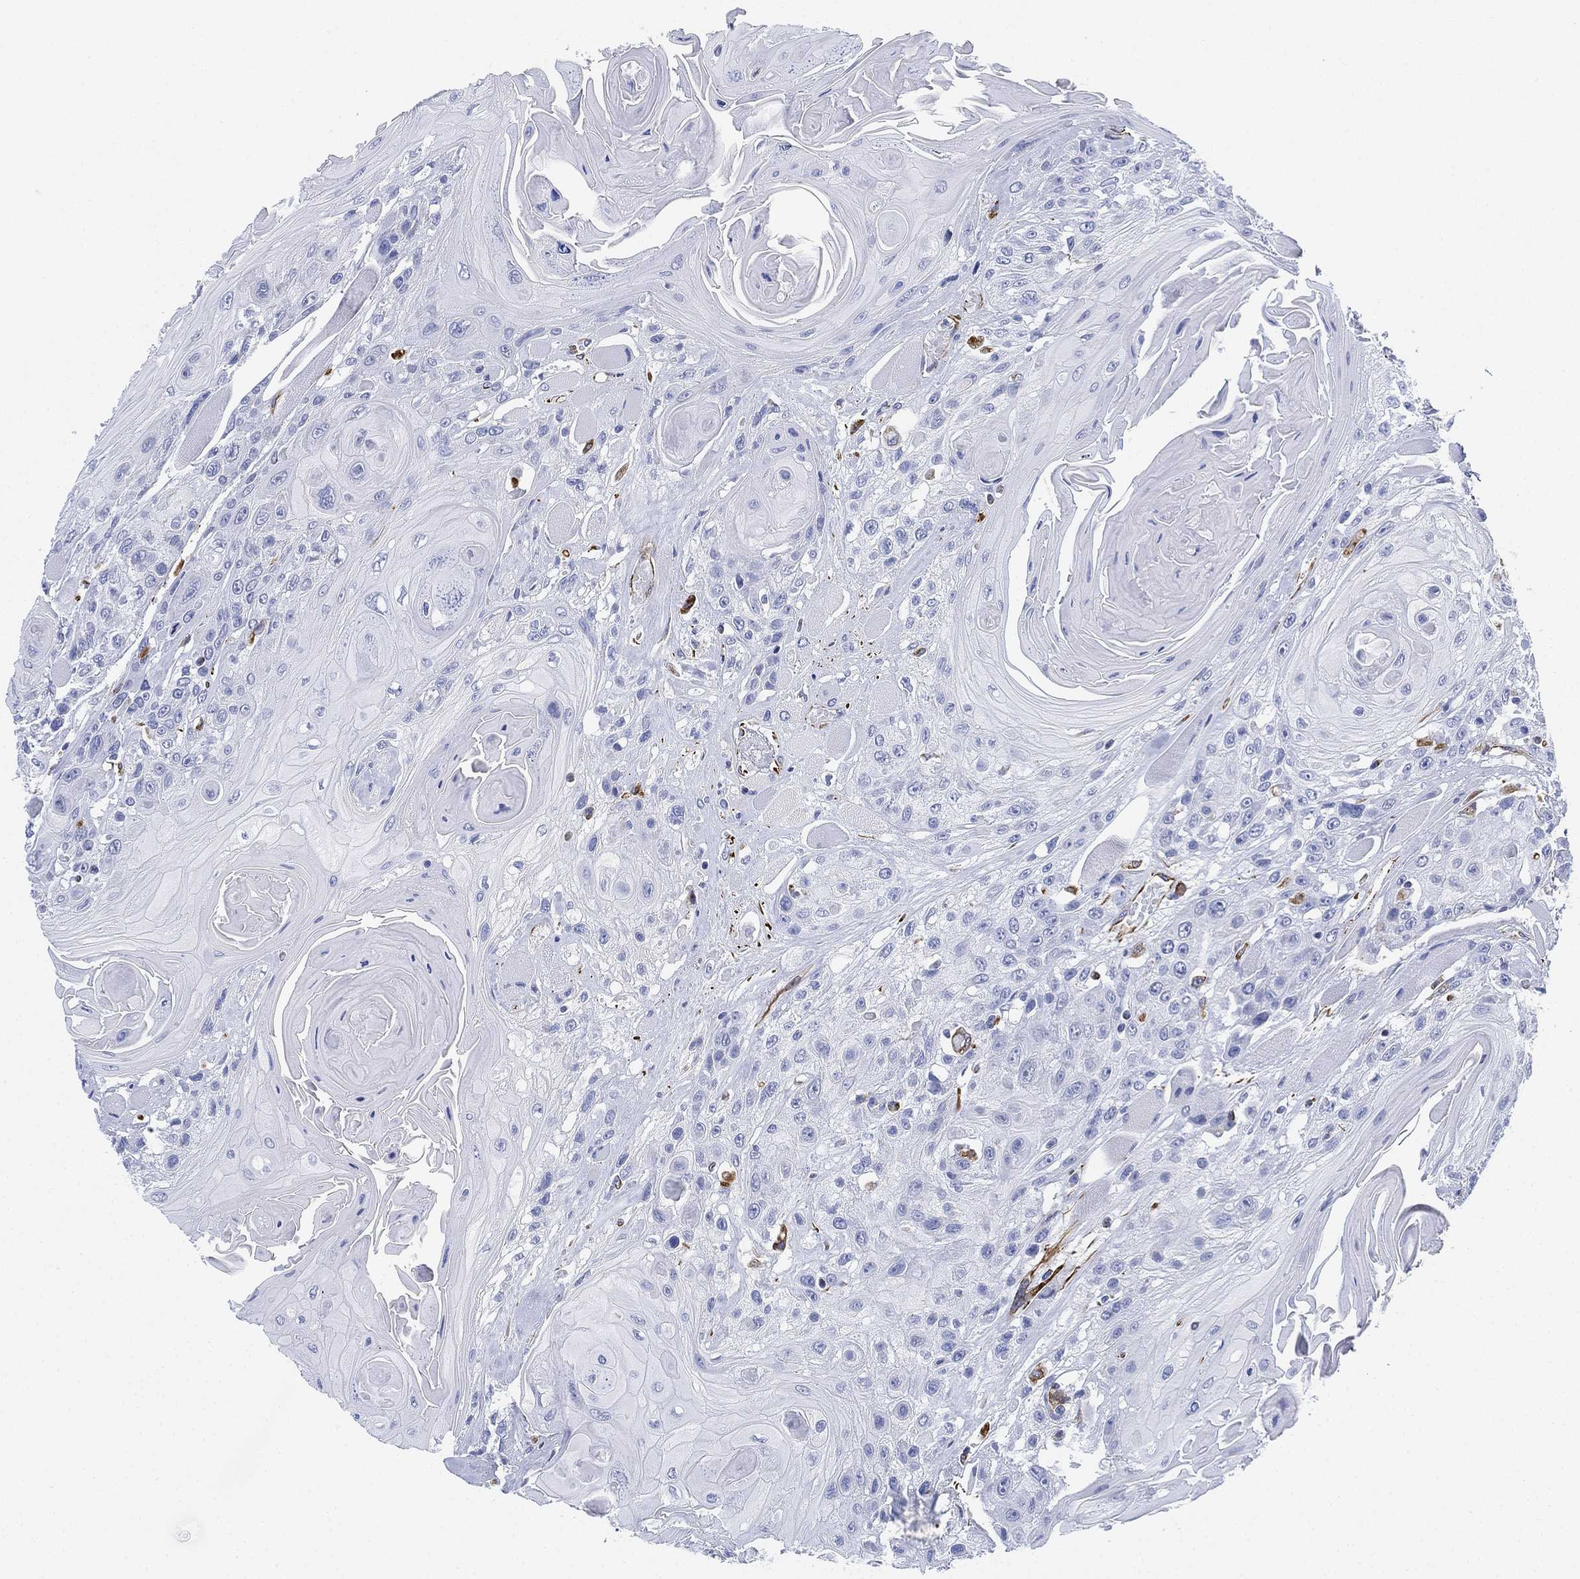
{"staining": {"intensity": "negative", "quantity": "none", "location": "none"}, "tissue": "head and neck cancer", "cell_type": "Tumor cells", "image_type": "cancer", "snomed": [{"axis": "morphology", "description": "Squamous cell carcinoma, NOS"}, {"axis": "topography", "description": "Head-Neck"}], "caption": "Immunohistochemistry (IHC) histopathology image of human head and neck cancer stained for a protein (brown), which displays no positivity in tumor cells.", "gene": "PSKH2", "patient": {"sex": "female", "age": 59}}